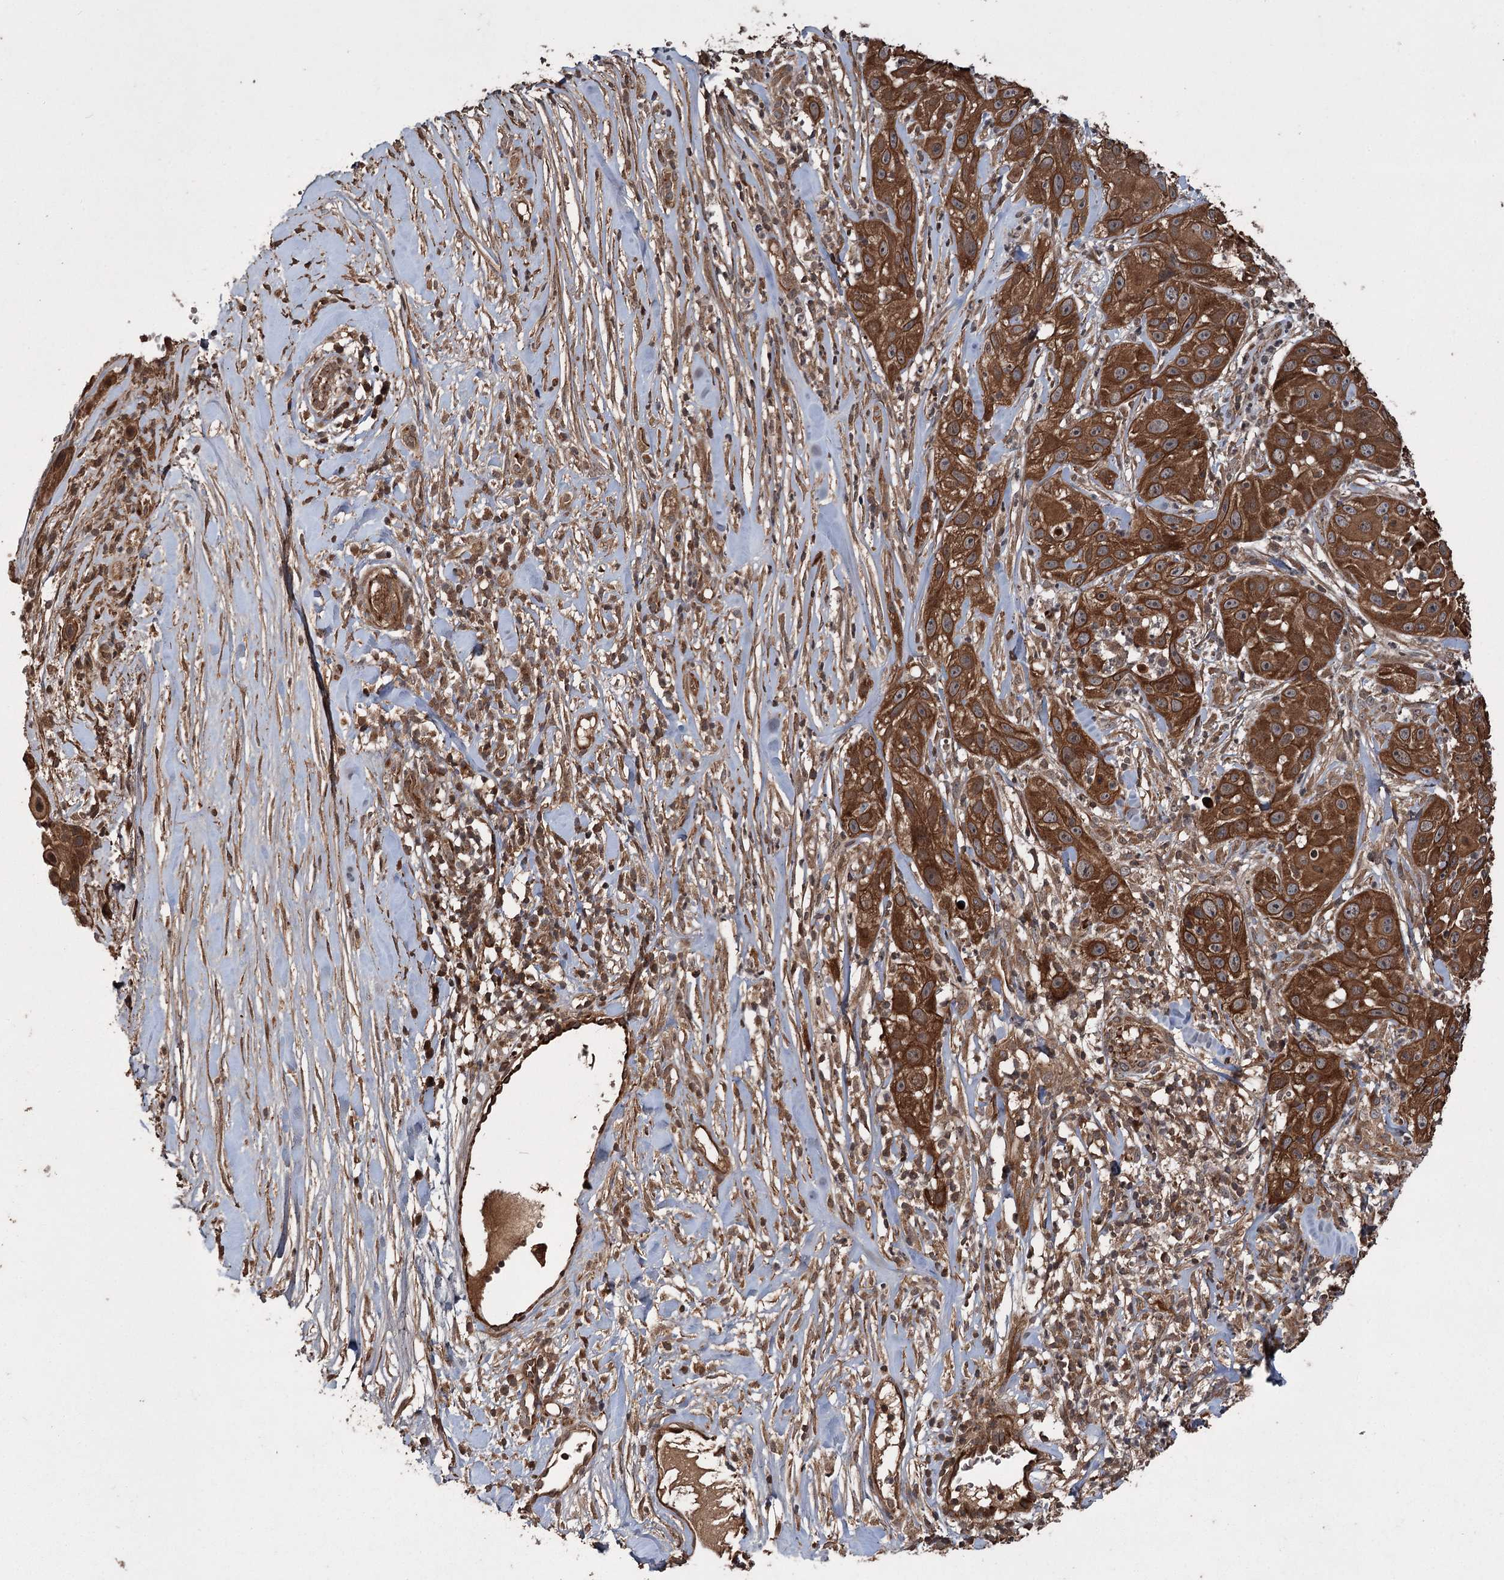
{"staining": {"intensity": "strong", "quantity": ">75%", "location": "cytoplasmic/membranous"}, "tissue": "skin cancer", "cell_type": "Tumor cells", "image_type": "cancer", "snomed": [{"axis": "morphology", "description": "Squamous cell carcinoma, NOS"}, {"axis": "topography", "description": "Skin"}], "caption": "Human skin cancer (squamous cell carcinoma) stained with a protein marker exhibits strong staining in tumor cells.", "gene": "RPAP3", "patient": {"sex": "female", "age": 44}}